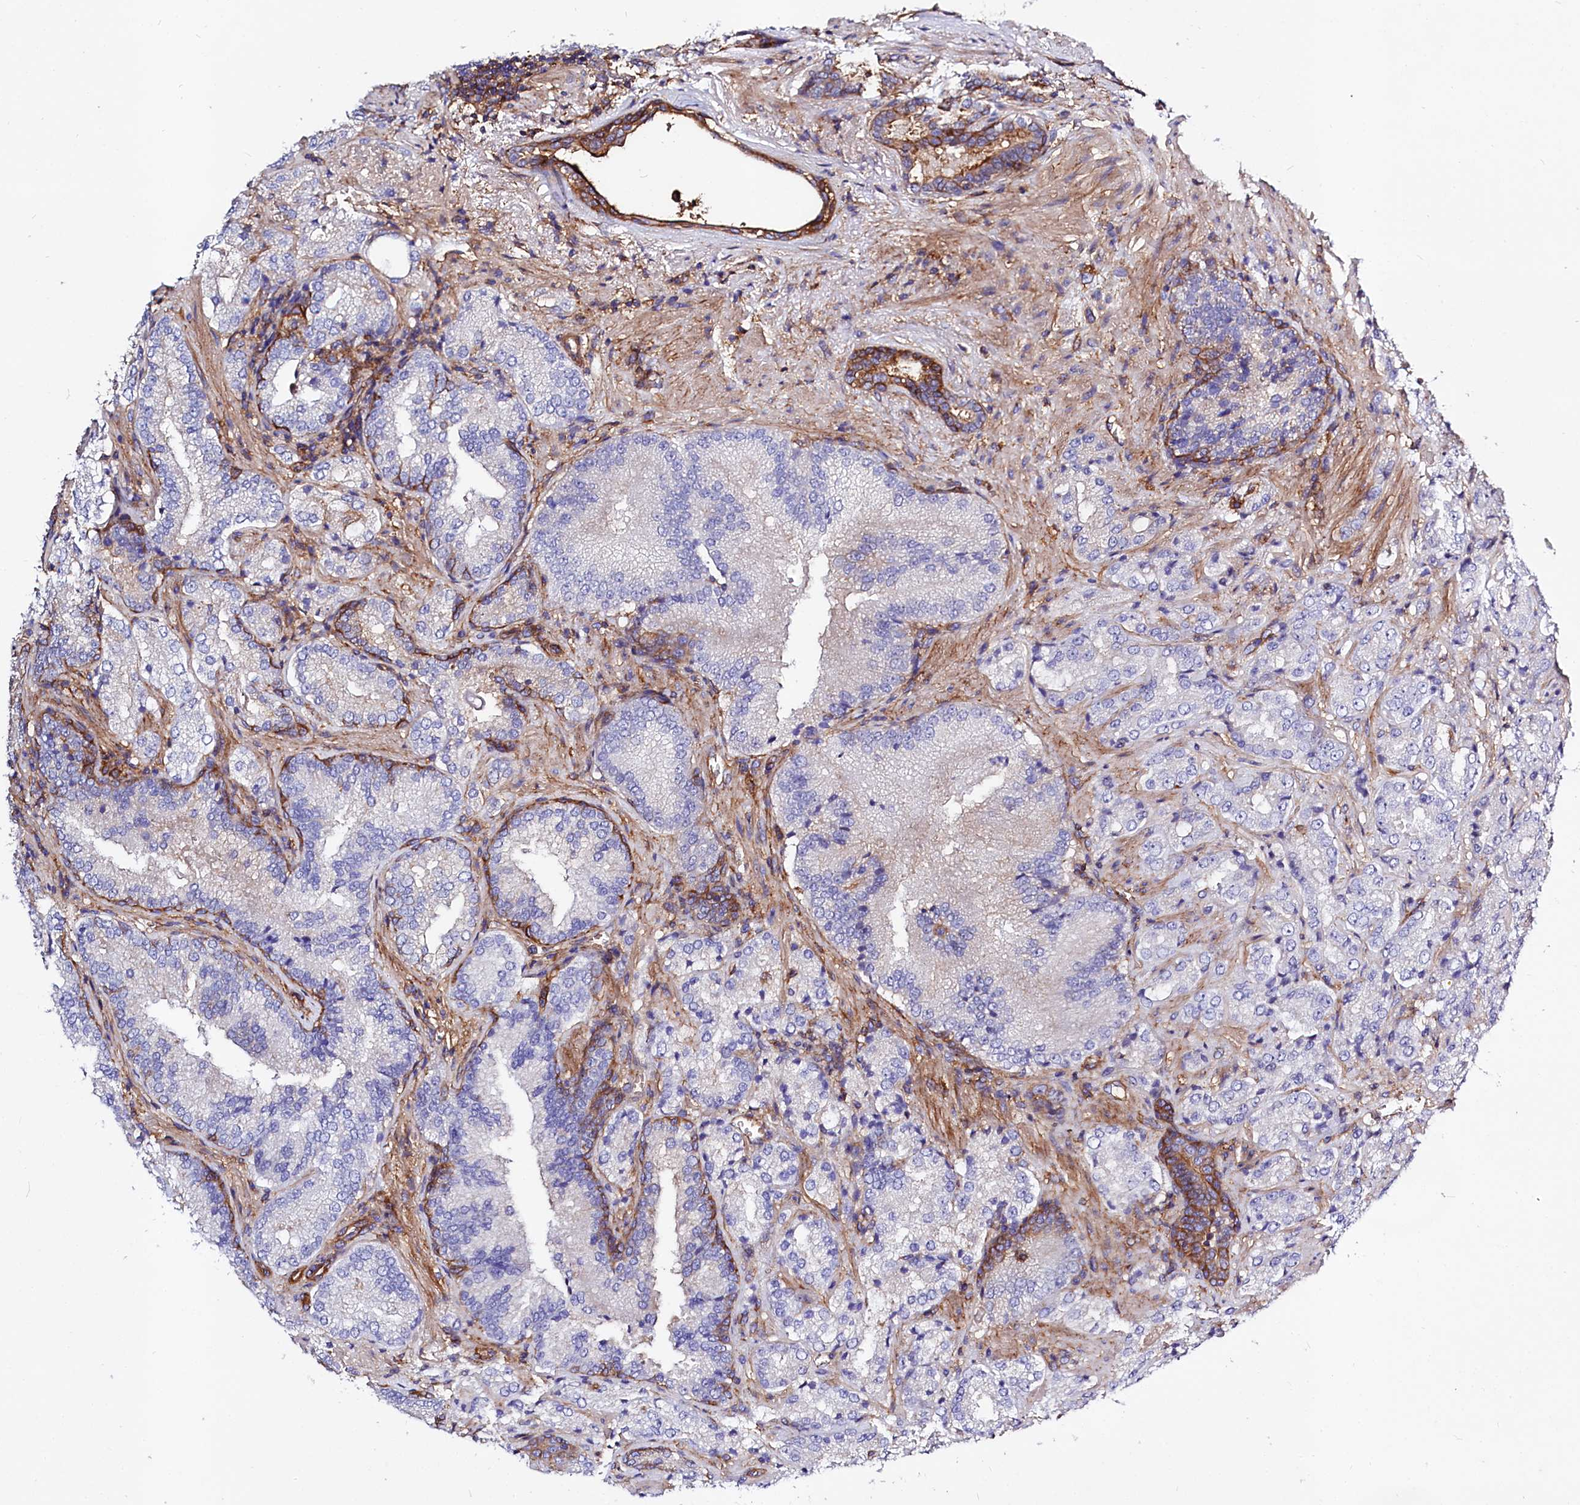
{"staining": {"intensity": "negative", "quantity": "none", "location": "none"}, "tissue": "prostate cancer", "cell_type": "Tumor cells", "image_type": "cancer", "snomed": [{"axis": "morphology", "description": "Adenocarcinoma, Low grade"}, {"axis": "topography", "description": "Prostate"}], "caption": "Histopathology image shows no protein positivity in tumor cells of adenocarcinoma (low-grade) (prostate) tissue.", "gene": "ANO6", "patient": {"sex": "male", "age": 74}}